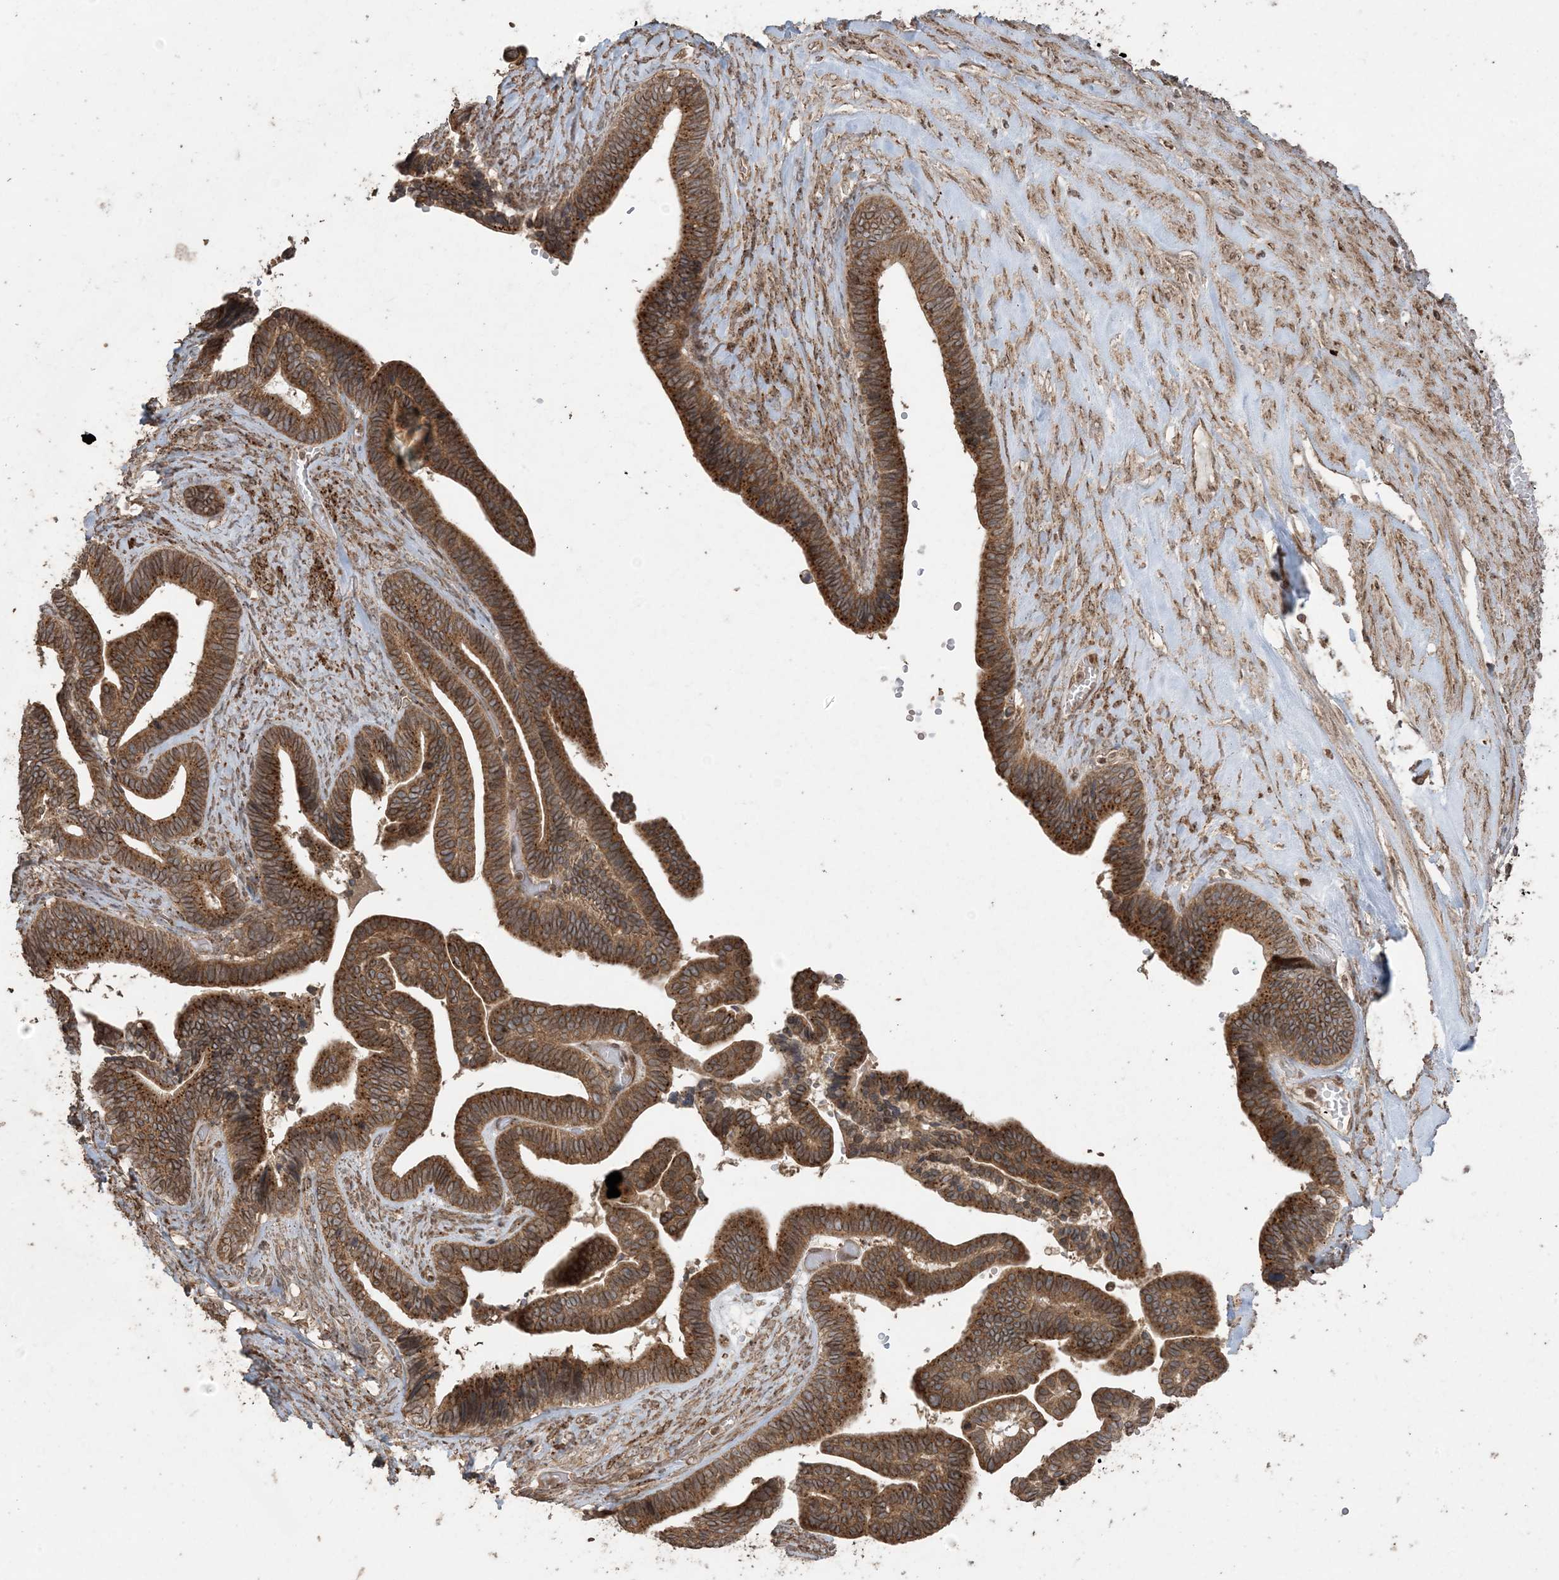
{"staining": {"intensity": "strong", "quantity": ">75%", "location": "cytoplasmic/membranous"}, "tissue": "ovarian cancer", "cell_type": "Tumor cells", "image_type": "cancer", "snomed": [{"axis": "morphology", "description": "Cystadenocarcinoma, serous, NOS"}, {"axis": "topography", "description": "Ovary"}], "caption": "Human serous cystadenocarcinoma (ovarian) stained with a protein marker displays strong staining in tumor cells.", "gene": "DDX19B", "patient": {"sex": "female", "age": 56}}